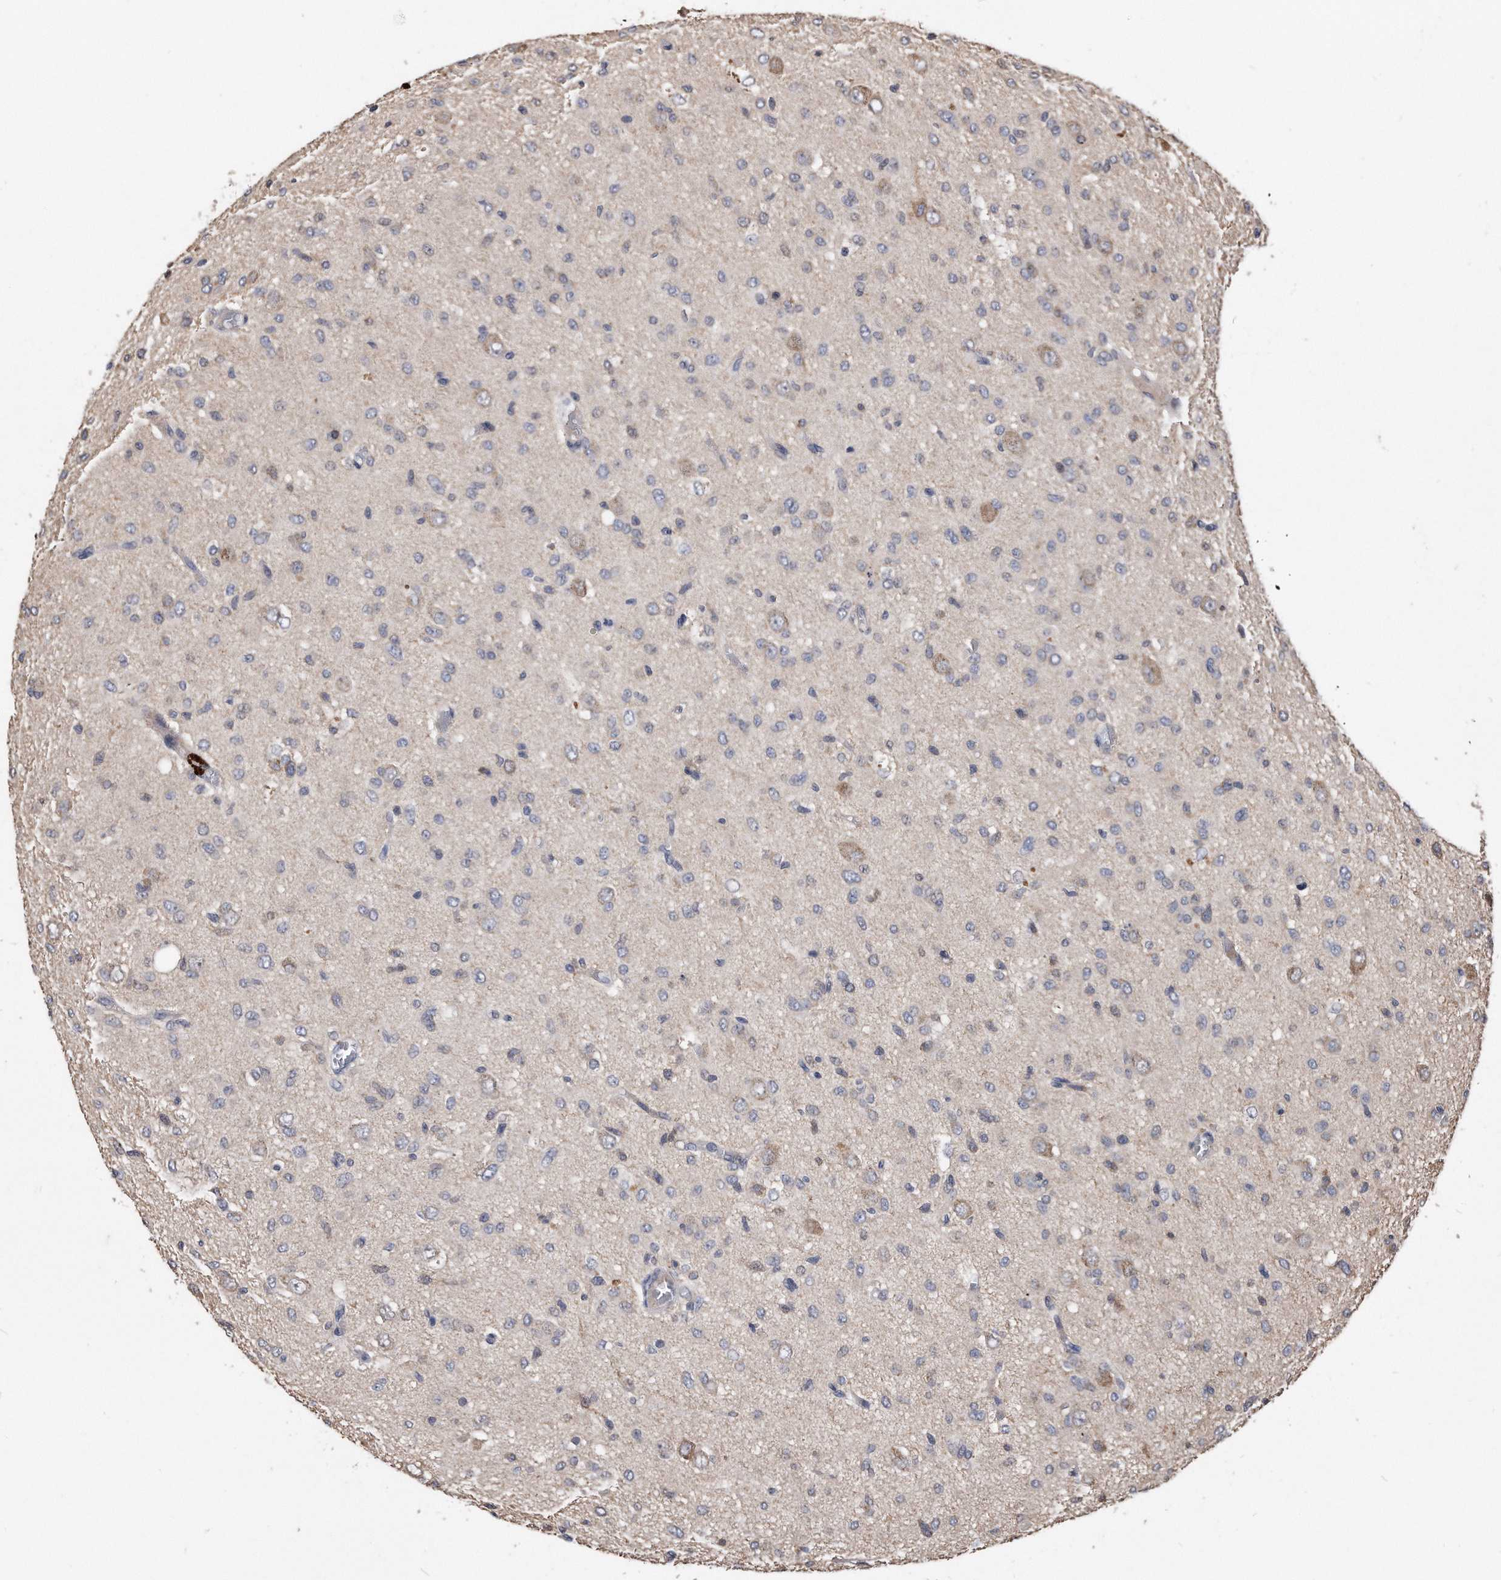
{"staining": {"intensity": "negative", "quantity": "none", "location": "none"}, "tissue": "glioma", "cell_type": "Tumor cells", "image_type": "cancer", "snomed": [{"axis": "morphology", "description": "Glioma, malignant, High grade"}, {"axis": "topography", "description": "Brain"}], "caption": "Photomicrograph shows no significant protein positivity in tumor cells of glioma.", "gene": "IL20RA", "patient": {"sex": "female", "age": 59}}